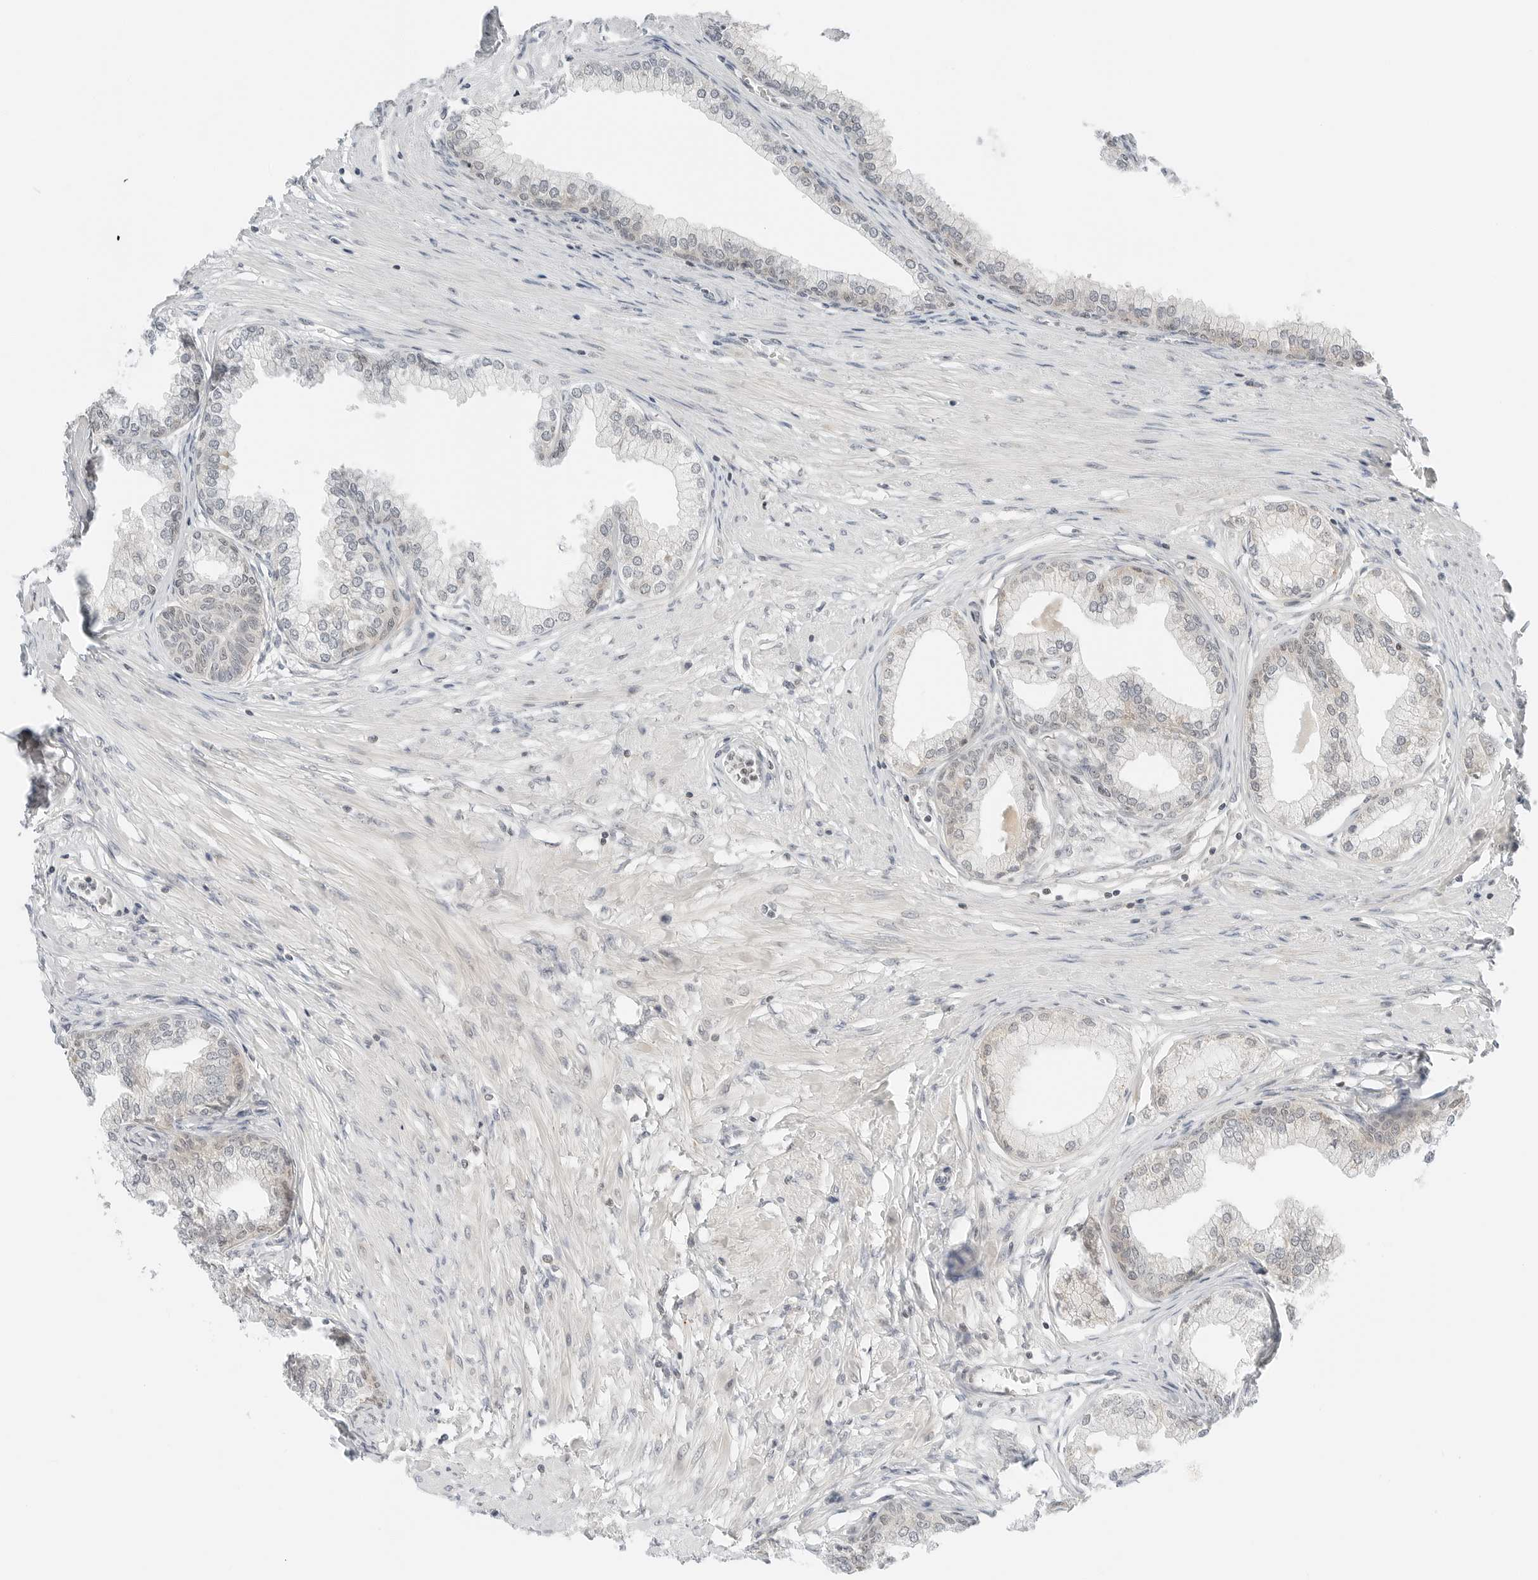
{"staining": {"intensity": "weak", "quantity": "25%-75%", "location": "cytoplasmic/membranous"}, "tissue": "prostate", "cell_type": "Glandular cells", "image_type": "normal", "snomed": [{"axis": "morphology", "description": "Normal tissue, NOS"}, {"axis": "morphology", "description": "Urothelial carcinoma, Low grade"}, {"axis": "topography", "description": "Urinary bladder"}, {"axis": "topography", "description": "Prostate"}], "caption": "A low amount of weak cytoplasmic/membranous expression is appreciated in about 25%-75% of glandular cells in benign prostate. The staining is performed using DAB (3,3'-diaminobenzidine) brown chromogen to label protein expression. The nuclei are counter-stained blue using hematoxylin.", "gene": "IQCC", "patient": {"sex": "male", "age": 60}}